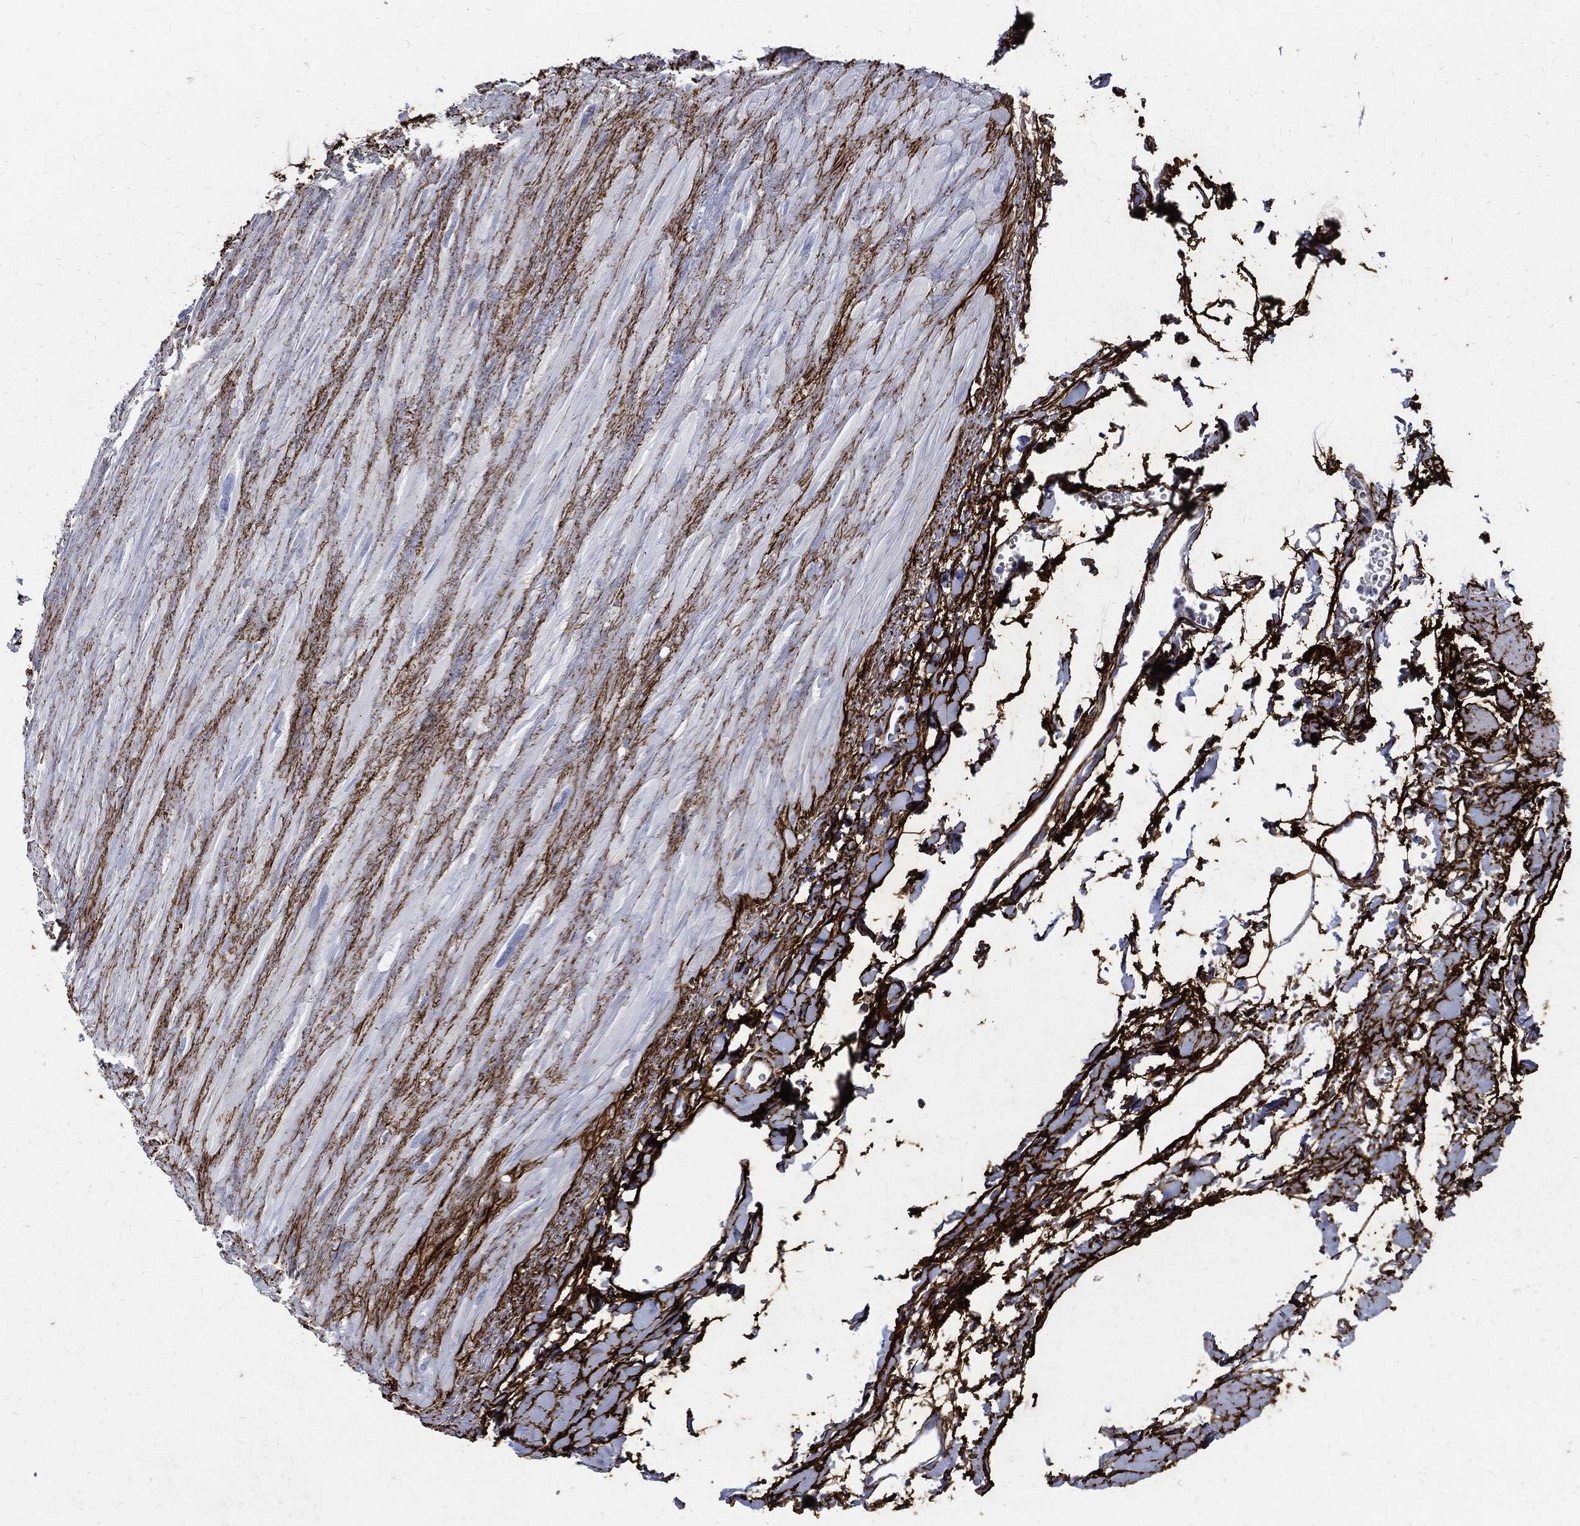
{"staining": {"intensity": "strong", "quantity": ">75%", "location": "cytoplasmic/membranous"}, "tissue": "soft tissue", "cell_type": "Fibroblasts", "image_type": "normal", "snomed": [{"axis": "morphology", "description": "Normal tissue, NOS"}, {"axis": "morphology", "description": "Adenocarcinoma, NOS"}, {"axis": "topography", "description": "Pancreas"}, {"axis": "topography", "description": "Peripheral nerve tissue"}], "caption": "Immunohistochemistry (IHC) photomicrograph of benign soft tissue: soft tissue stained using IHC exhibits high levels of strong protein expression localized specifically in the cytoplasmic/membranous of fibroblasts, appearing as a cytoplasmic/membranous brown color.", "gene": "FBN1", "patient": {"sex": "male", "age": 61}}